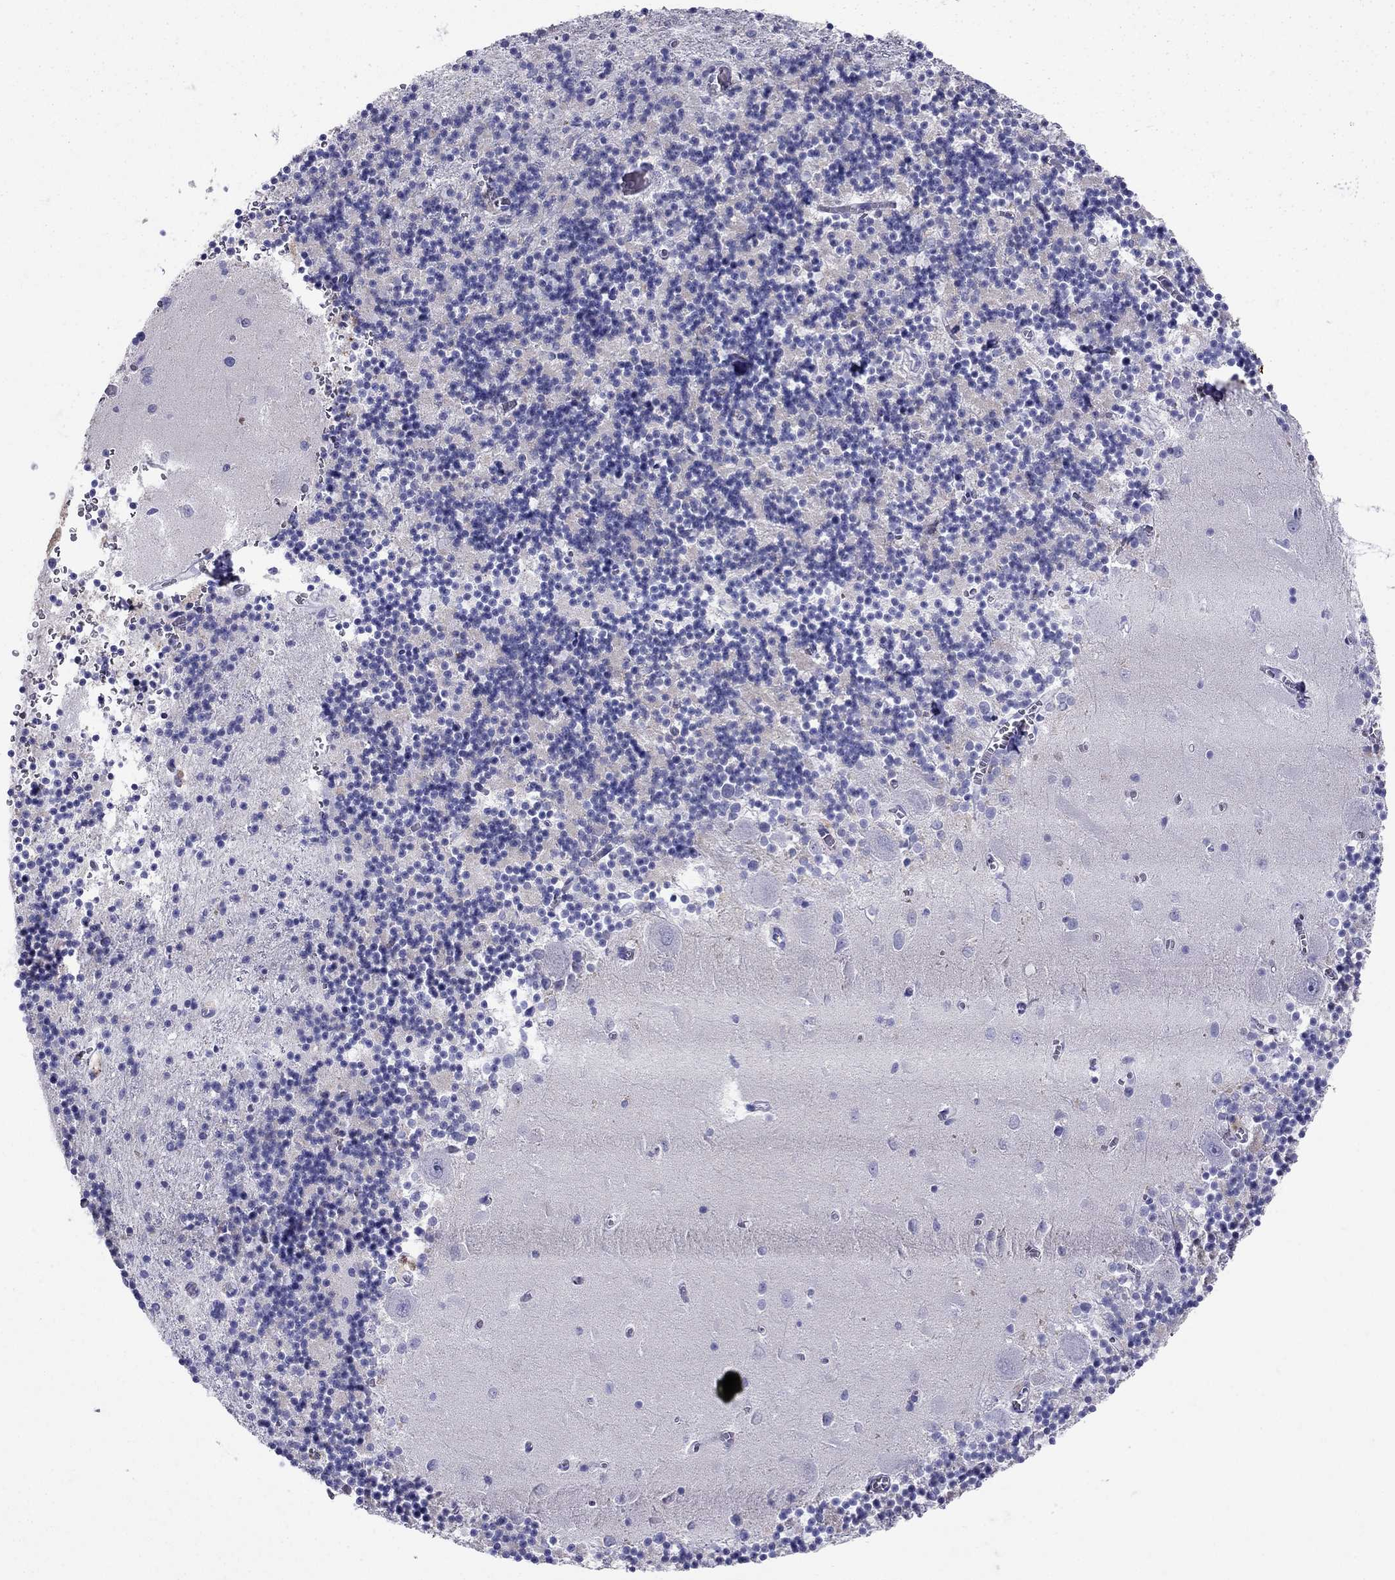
{"staining": {"intensity": "negative", "quantity": "none", "location": "none"}, "tissue": "cerebellum", "cell_type": "Cells in granular layer", "image_type": "normal", "snomed": [{"axis": "morphology", "description": "Normal tissue, NOS"}, {"axis": "topography", "description": "Cerebellum"}], "caption": "Immunohistochemical staining of benign human cerebellum reveals no significant positivity in cells in granular layer. (DAB (3,3'-diaminobenzidine) immunohistochemistry with hematoxylin counter stain).", "gene": "MC5R", "patient": {"sex": "female", "age": 64}}